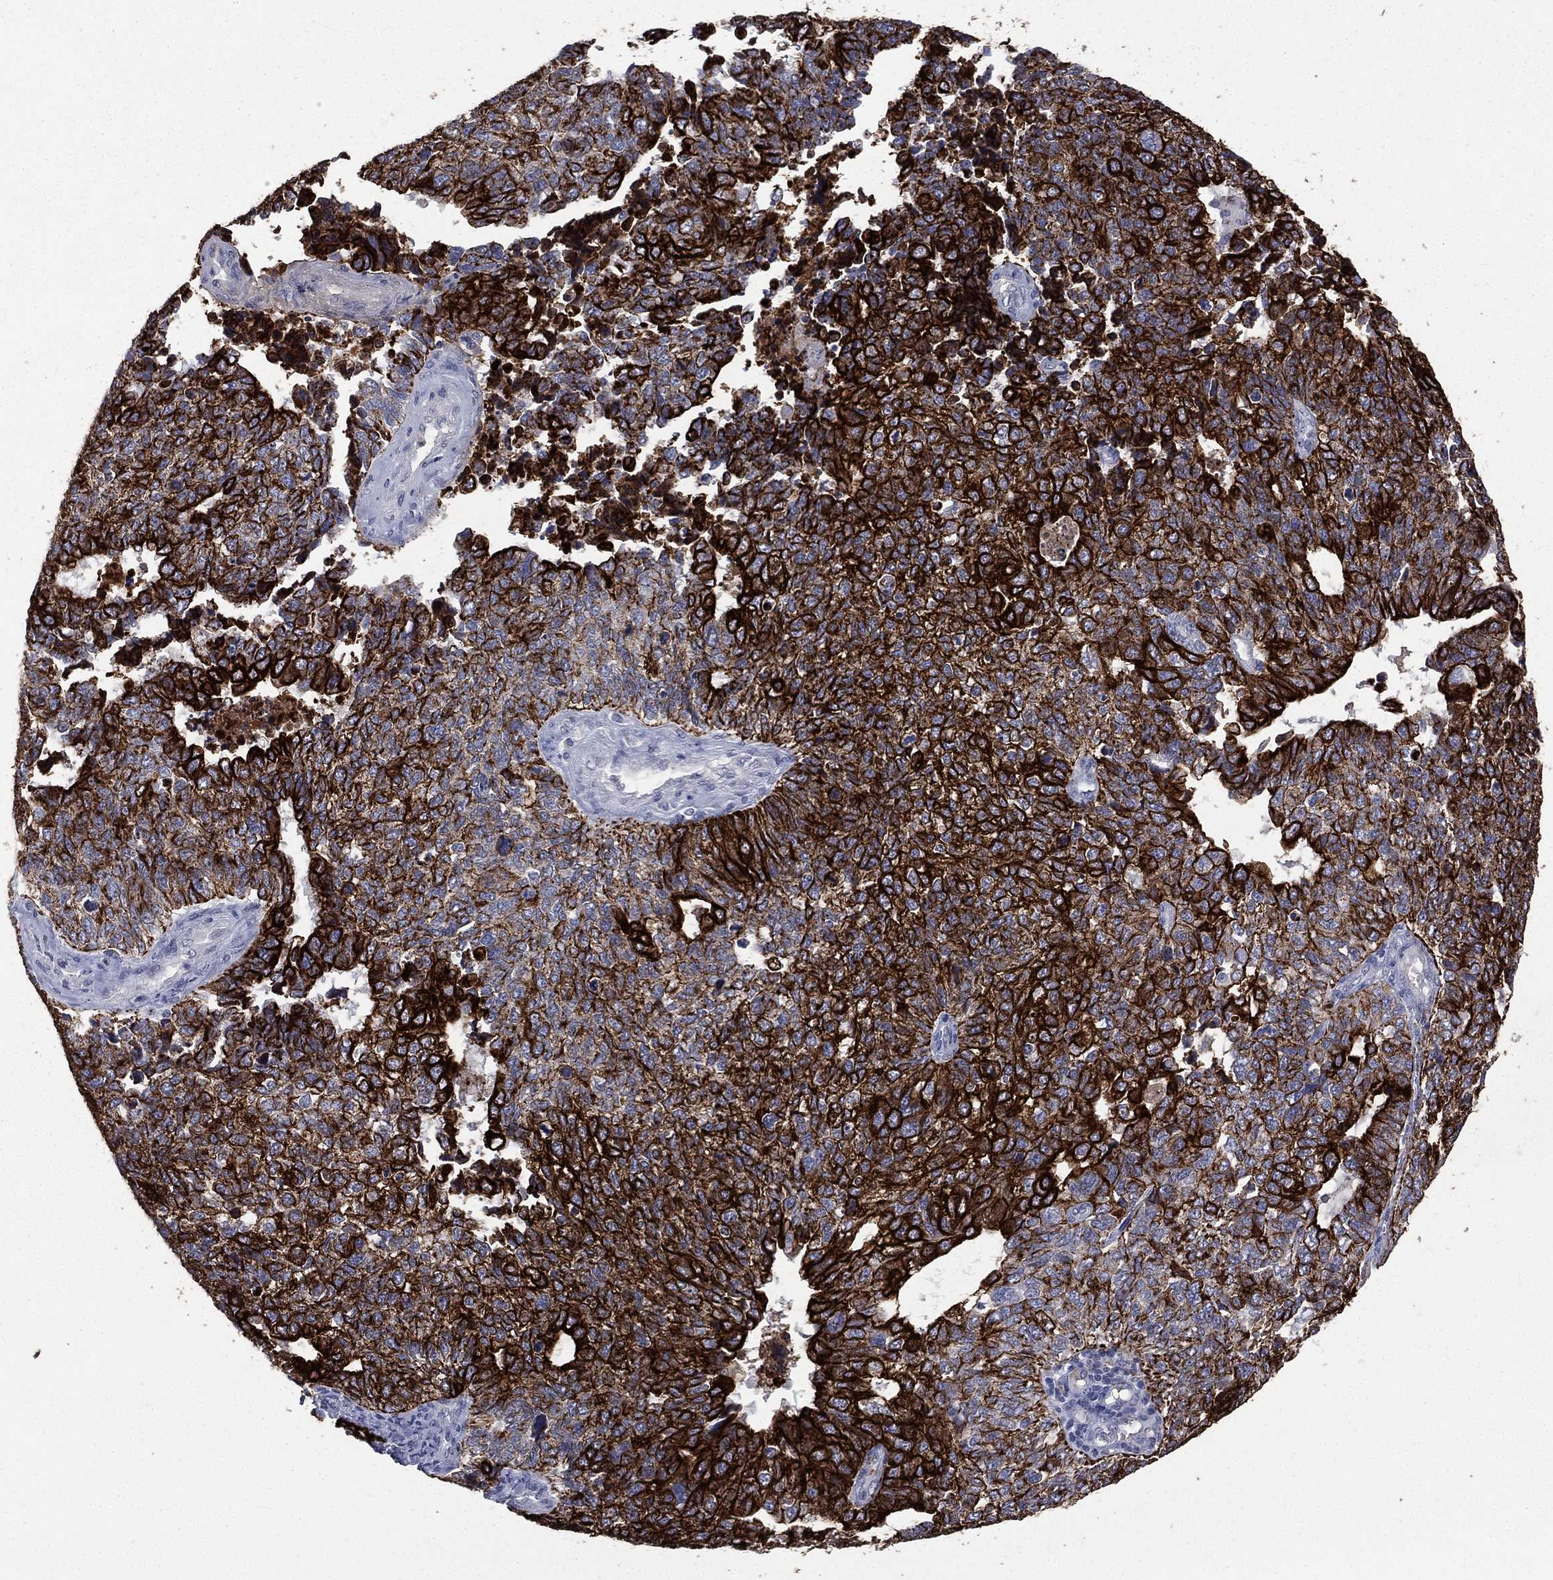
{"staining": {"intensity": "strong", "quantity": ">75%", "location": "cytoplasmic/membranous"}, "tissue": "cervical cancer", "cell_type": "Tumor cells", "image_type": "cancer", "snomed": [{"axis": "morphology", "description": "Squamous cell carcinoma, NOS"}, {"axis": "topography", "description": "Cervix"}], "caption": "A histopathology image of cervical cancer (squamous cell carcinoma) stained for a protein displays strong cytoplasmic/membranous brown staining in tumor cells.", "gene": "KRT7", "patient": {"sex": "female", "age": 63}}